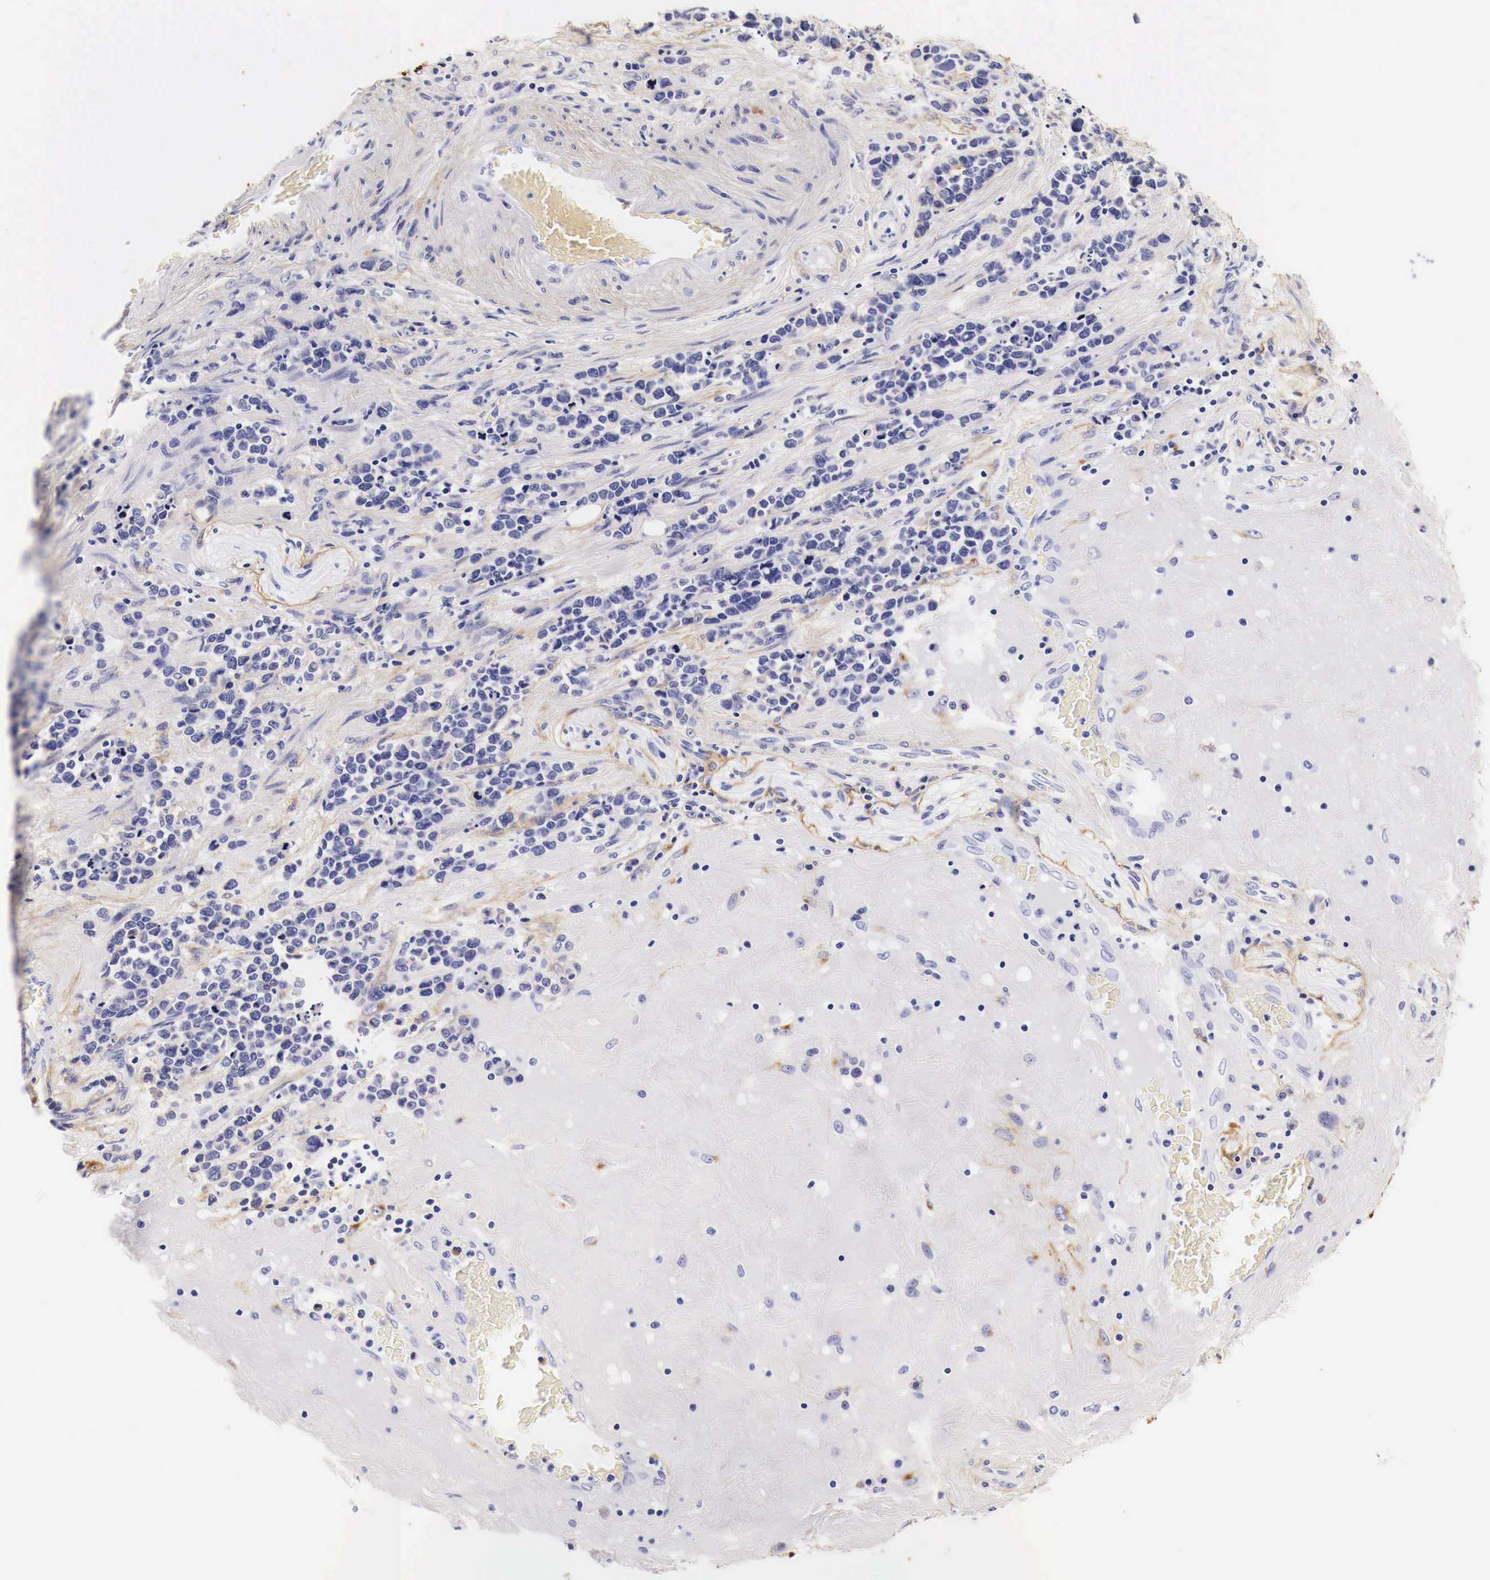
{"staining": {"intensity": "negative", "quantity": "none", "location": "none"}, "tissue": "stomach cancer", "cell_type": "Tumor cells", "image_type": "cancer", "snomed": [{"axis": "morphology", "description": "Adenocarcinoma, NOS"}, {"axis": "topography", "description": "Stomach, upper"}], "caption": "Stomach cancer stained for a protein using IHC exhibits no expression tumor cells.", "gene": "EGFR", "patient": {"sex": "male", "age": 71}}